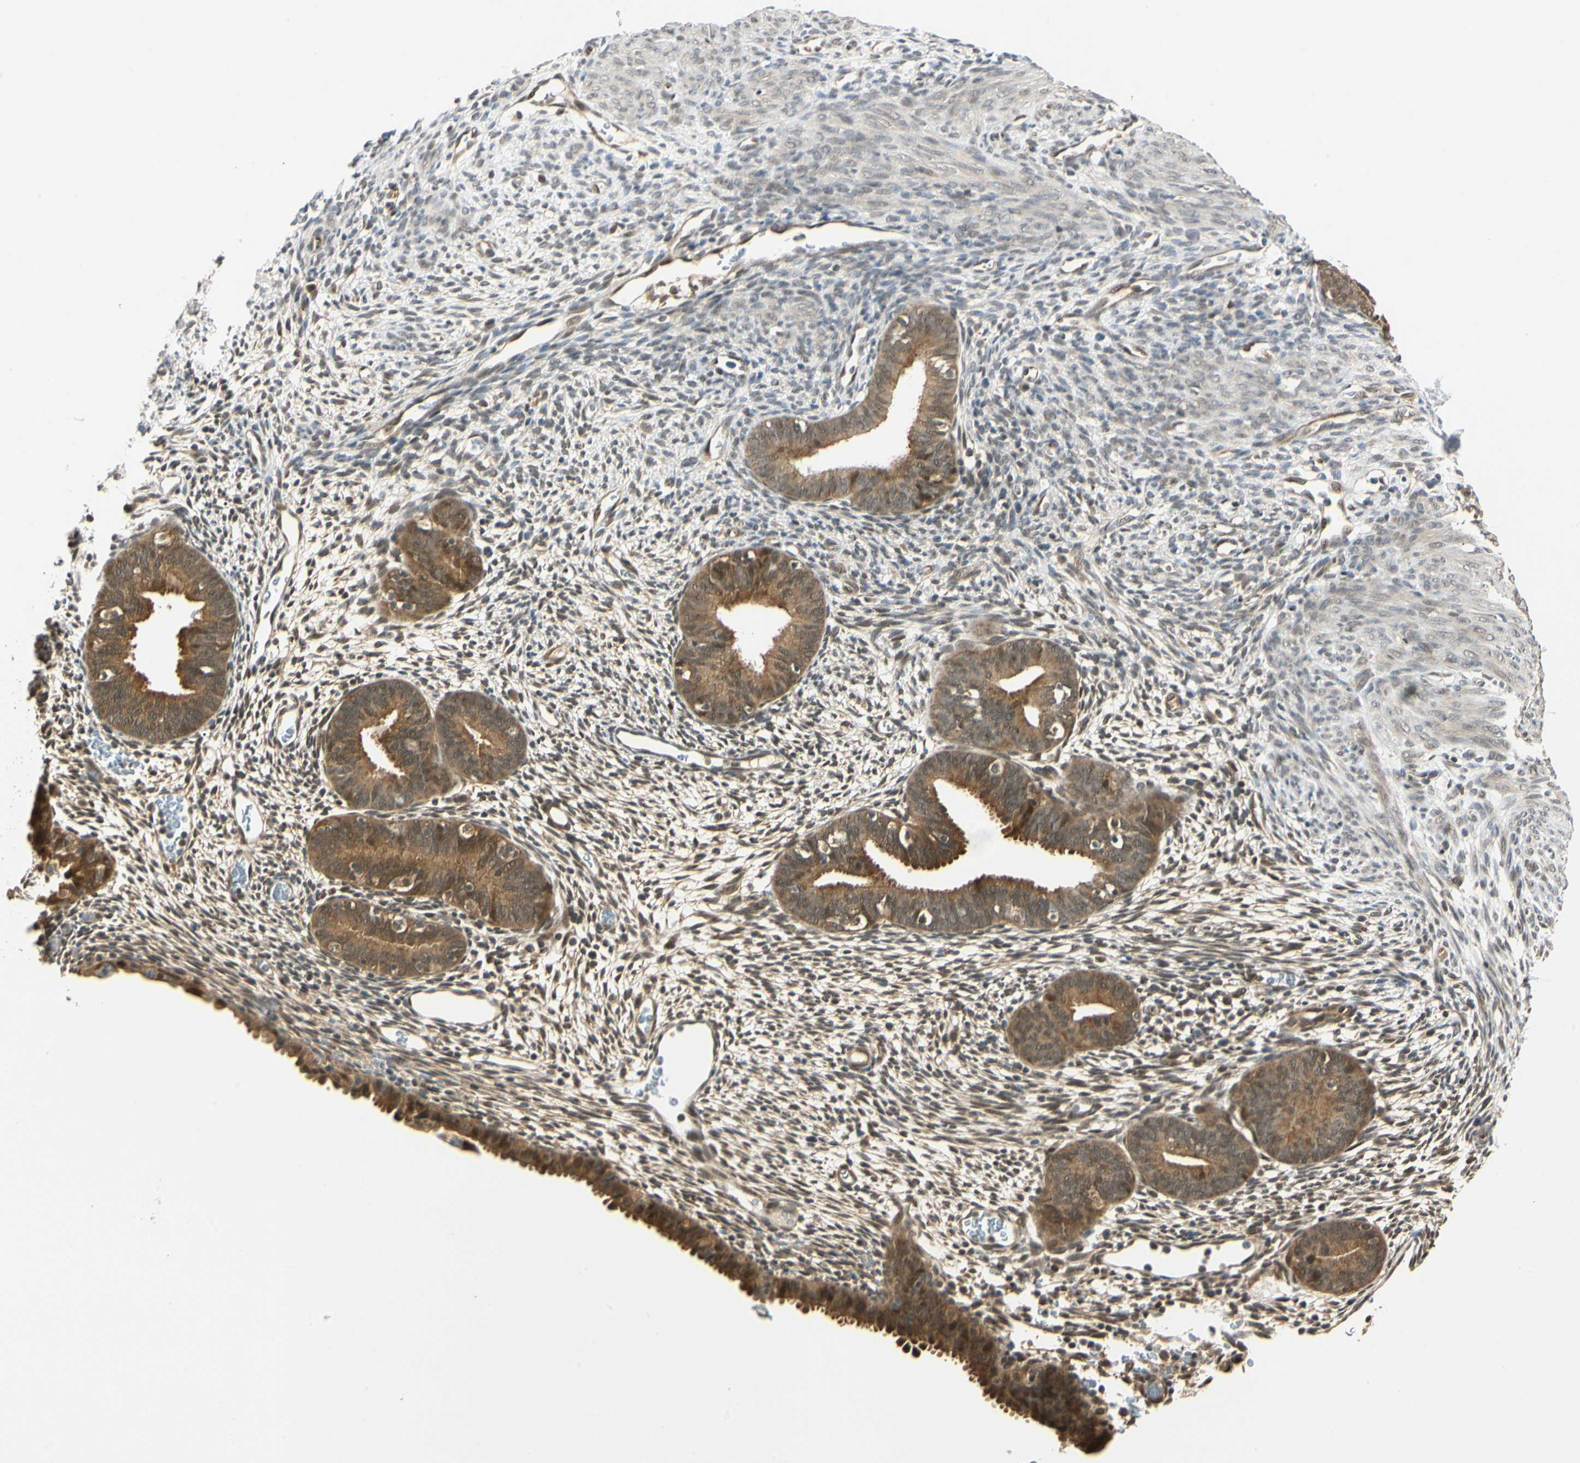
{"staining": {"intensity": "moderate", "quantity": "<25%", "location": "nuclear"}, "tissue": "endometrium", "cell_type": "Cells in endometrial stroma", "image_type": "normal", "snomed": [{"axis": "morphology", "description": "Normal tissue, NOS"}, {"axis": "morphology", "description": "Atrophy, NOS"}, {"axis": "topography", "description": "Uterus"}, {"axis": "topography", "description": "Endometrium"}], "caption": "The photomicrograph shows immunohistochemical staining of benign endometrium. There is moderate nuclear expression is identified in about <25% of cells in endometrial stroma. Immunohistochemistry (ihc) stains the protein of interest in brown and the nuclei are stained blue.", "gene": "UBE2Z", "patient": {"sex": "female", "age": 68}}